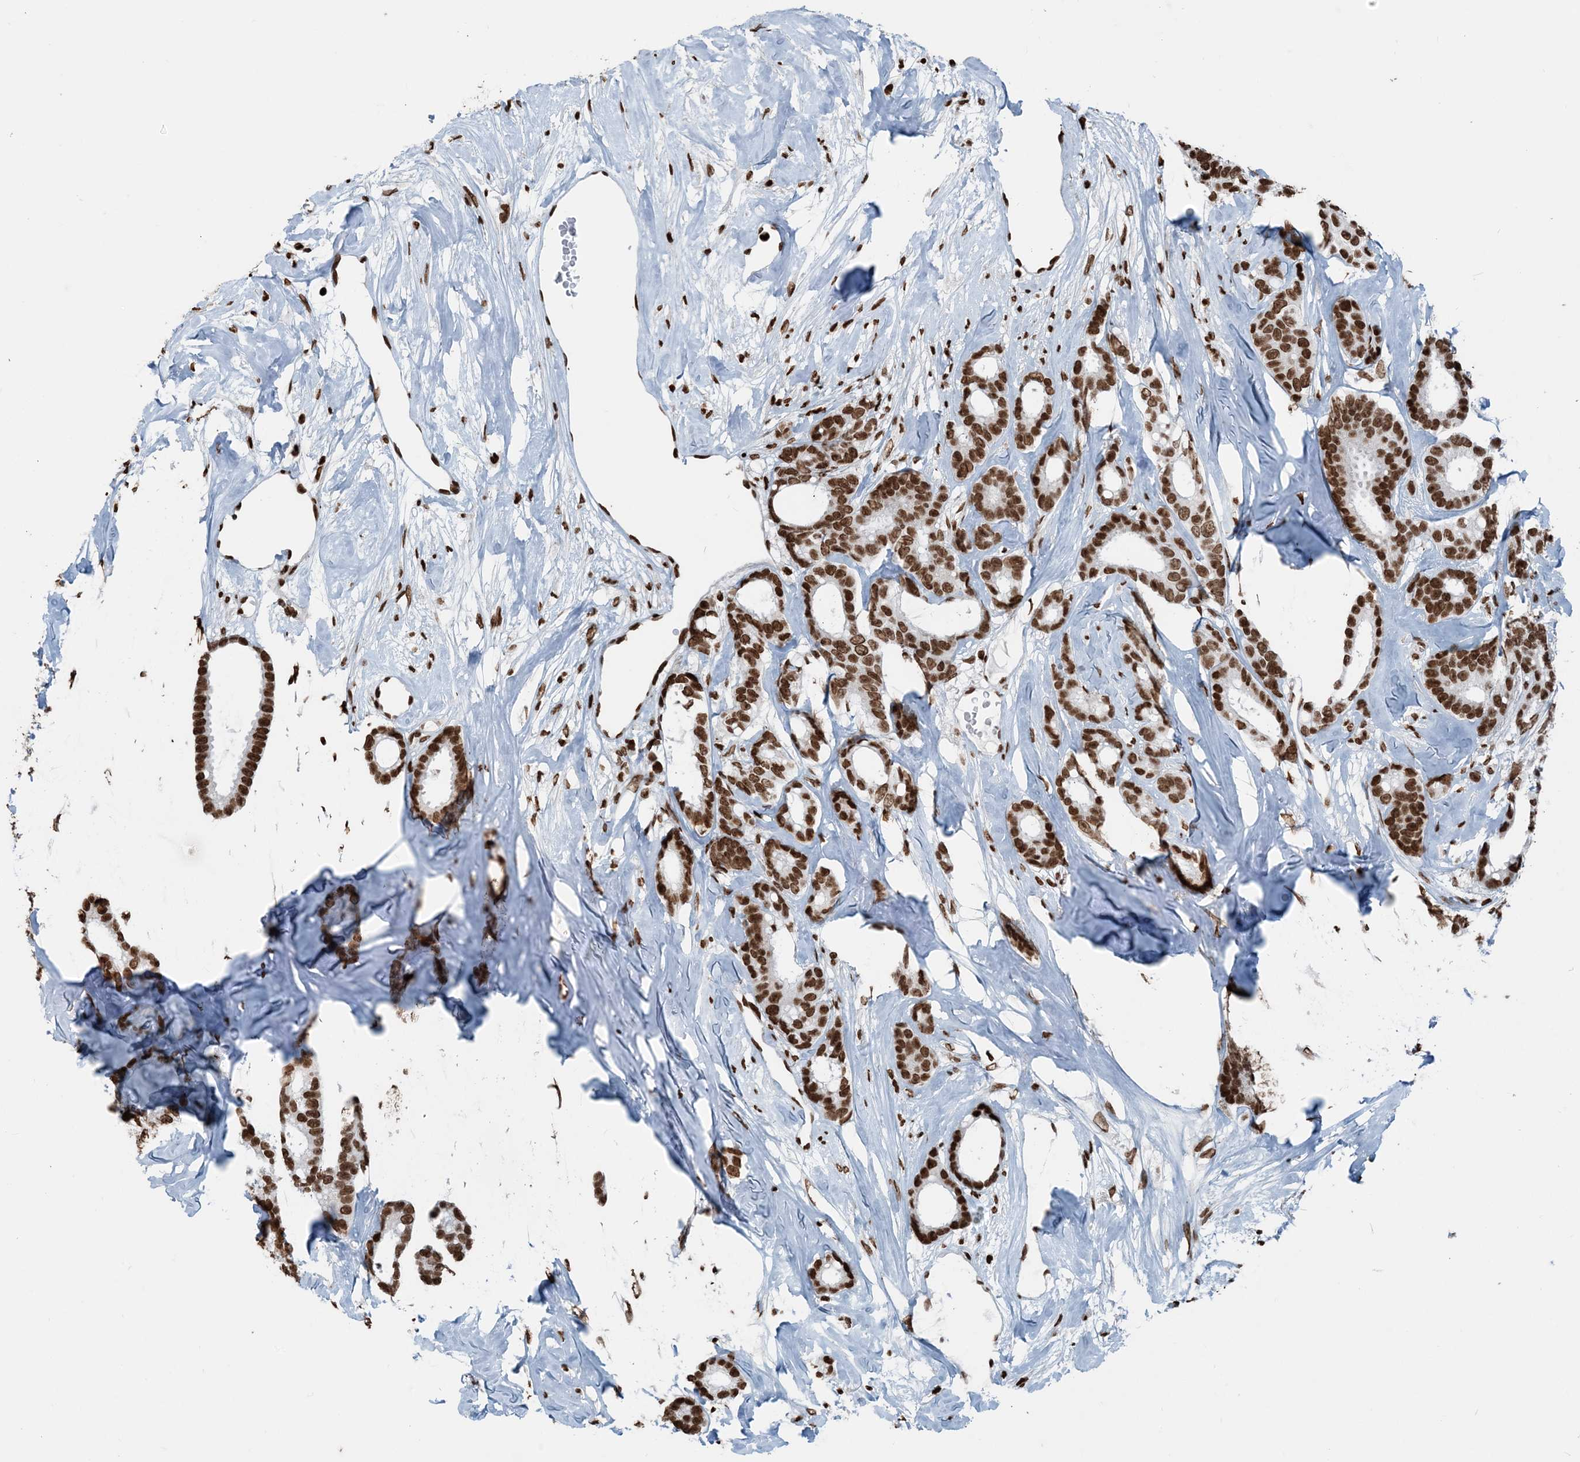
{"staining": {"intensity": "strong", "quantity": ">75%", "location": "nuclear"}, "tissue": "breast cancer", "cell_type": "Tumor cells", "image_type": "cancer", "snomed": [{"axis": "morphology", "description": "Duct carcinoma"}, {"axis": "topography", "description": "Breast"}], "caption": "Infiltrating ductal carcinoma (breast) stained with a protein marker demonstrates strong staining in tumor cells.", "gene": "H3-3B", "patient": {"sex": "female", "age": 87}}